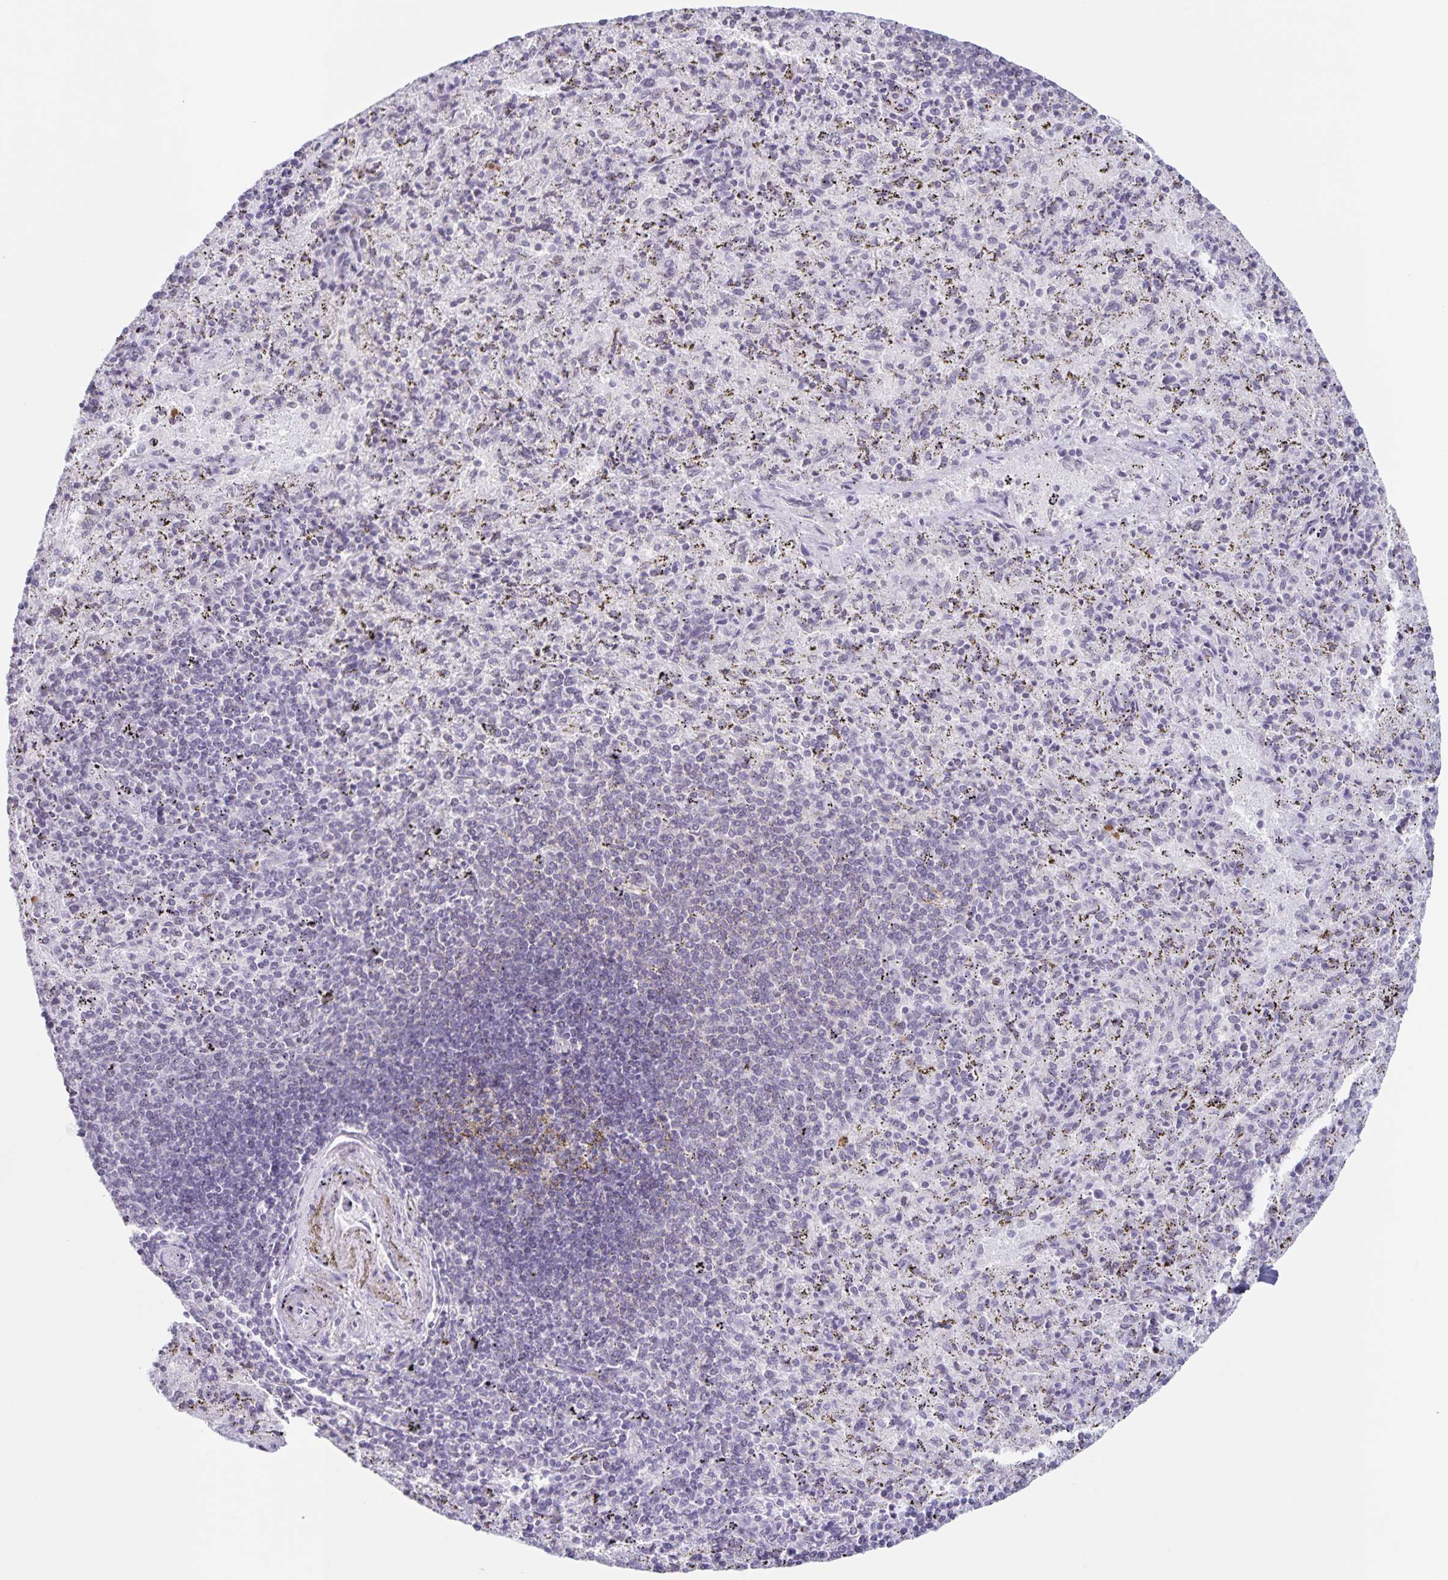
{"staining": {"intensity": "negative", "quantity": "none", "location": "none"}, "tissue": "spleen", "cell_type": "Cells in red pulp", "image_type": "normal", "snomed": [{"axis": "morphology", "description": "Normal tissue, NOS"}, {"axis": "topography", "description": "Spleen"}], "caption": "A high-resolution micrograph shows immunohistochemistry staining of unremarkable spleen, which exhibits no significant positivity in cells in red pulp.", "gene": "LCE6A", "patient": {"sex": "male", "age": 57}}